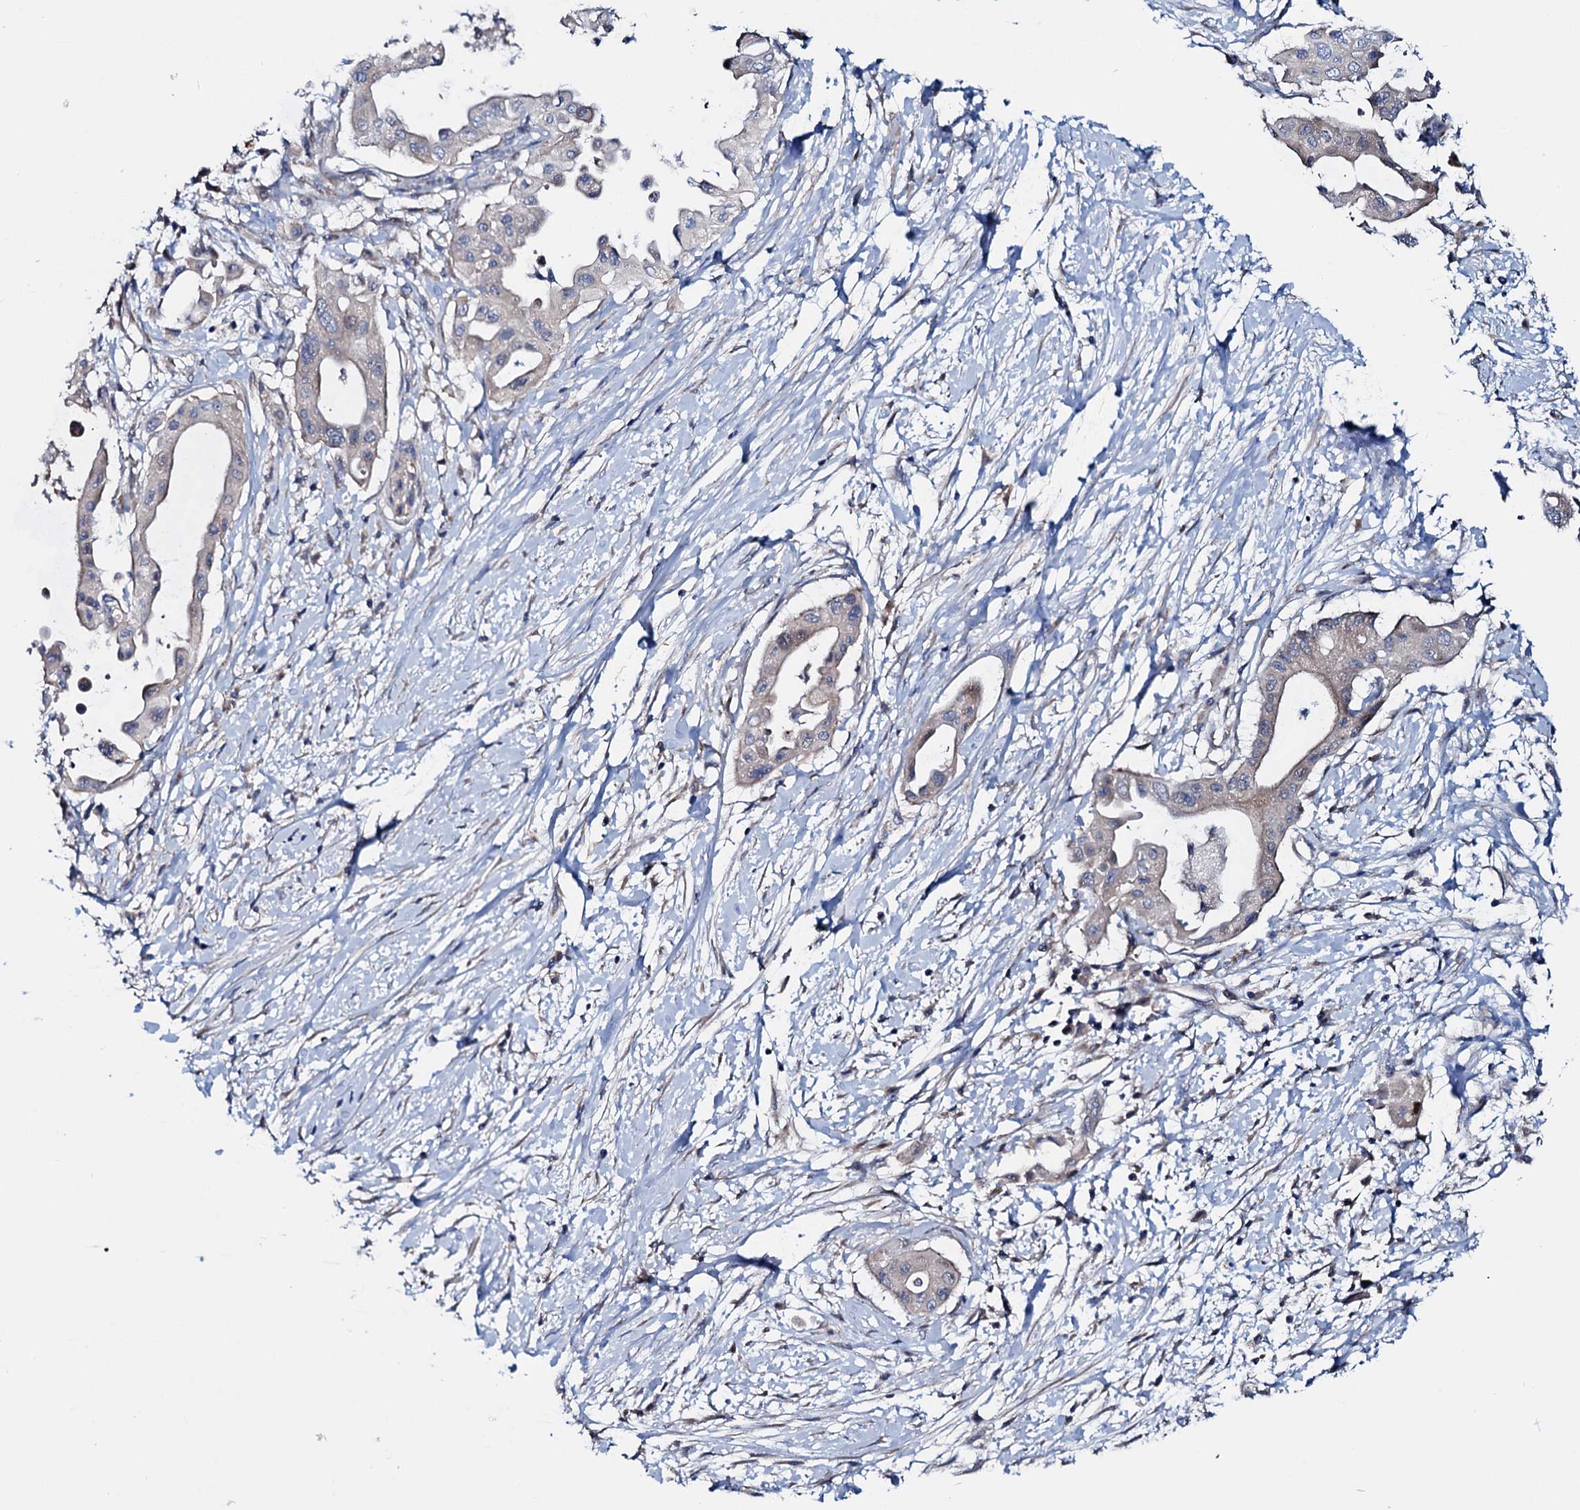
{"staining": {"intensity": "negative", "quantity": "none", "location": "none"}, "tissue": "pancreatic cancer", "cell_type": "Tumor cells", "image_type": "cancer", "snomed": [{"axis": "morphology", "description": "Adenocarcinoma, NOS"}, {"axis": "topography", "description": "Pancreas"}], "caption": "Immunohistochemical staining of pancreatic cancer (adenocarcinoma) reveals no significant positivity in tumor cells.", "gene": "EYA4", "patient": {"sex": "male", "age": 68}}